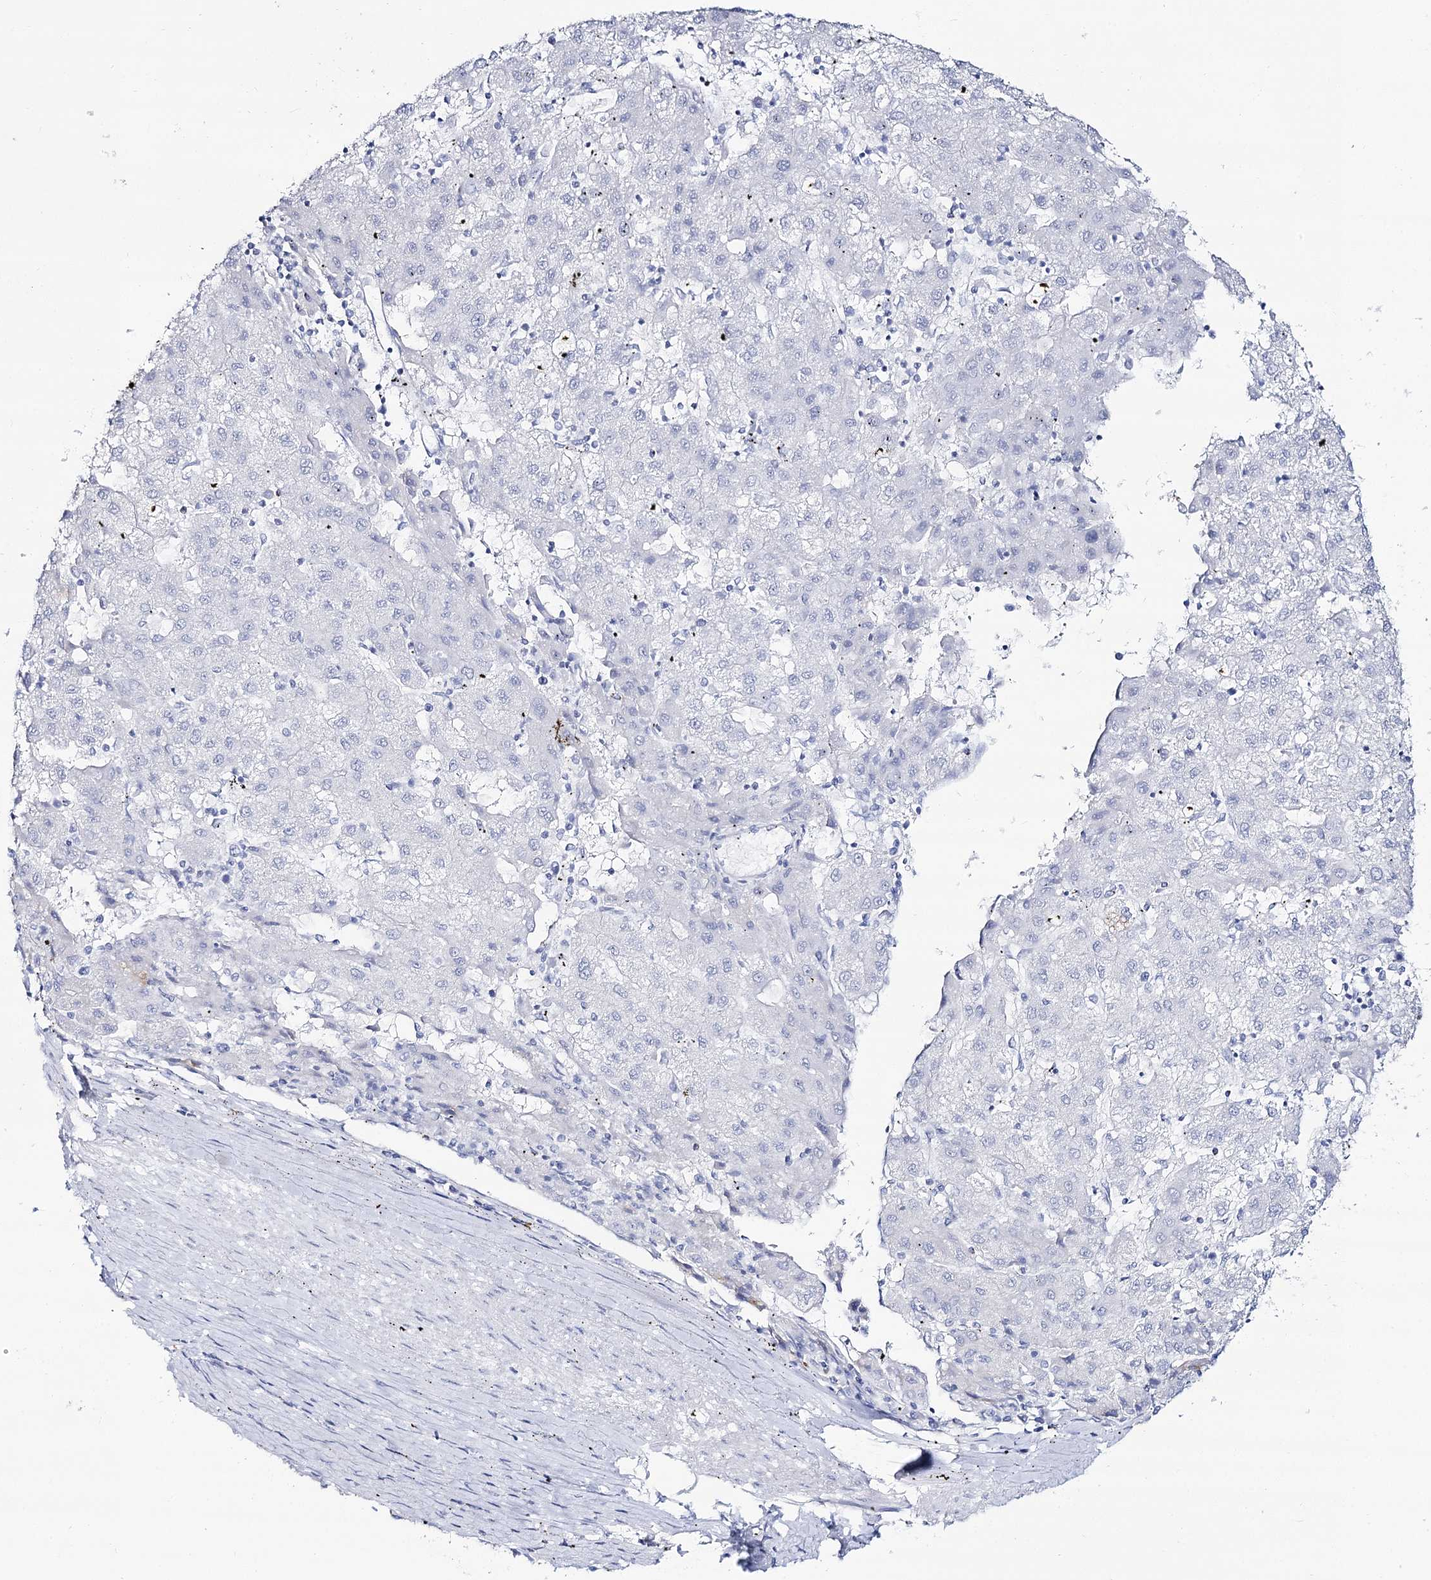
{"staining": {"intensity": "negative", "quantity": "none", "location": "none"}, "tissue": "liver cancer", "cell_type": "Tumor cells", "image_type": "cancer", "snomed": [{"axis": "morphology", "description": "Carcinoma, Hepatocellular, NOS"}, {"axis": "topography", "description": "Liver"}], "caption": "High magnification brightfield microscopy of liver cancer (hepatocellular carcinoma) stained with DAB (brown) and counterstained with hematoxylin (blue): tumor cells show no significant staining.", "gene": "SLC3A1", "patient": {"sex": "male", "age": 72}}